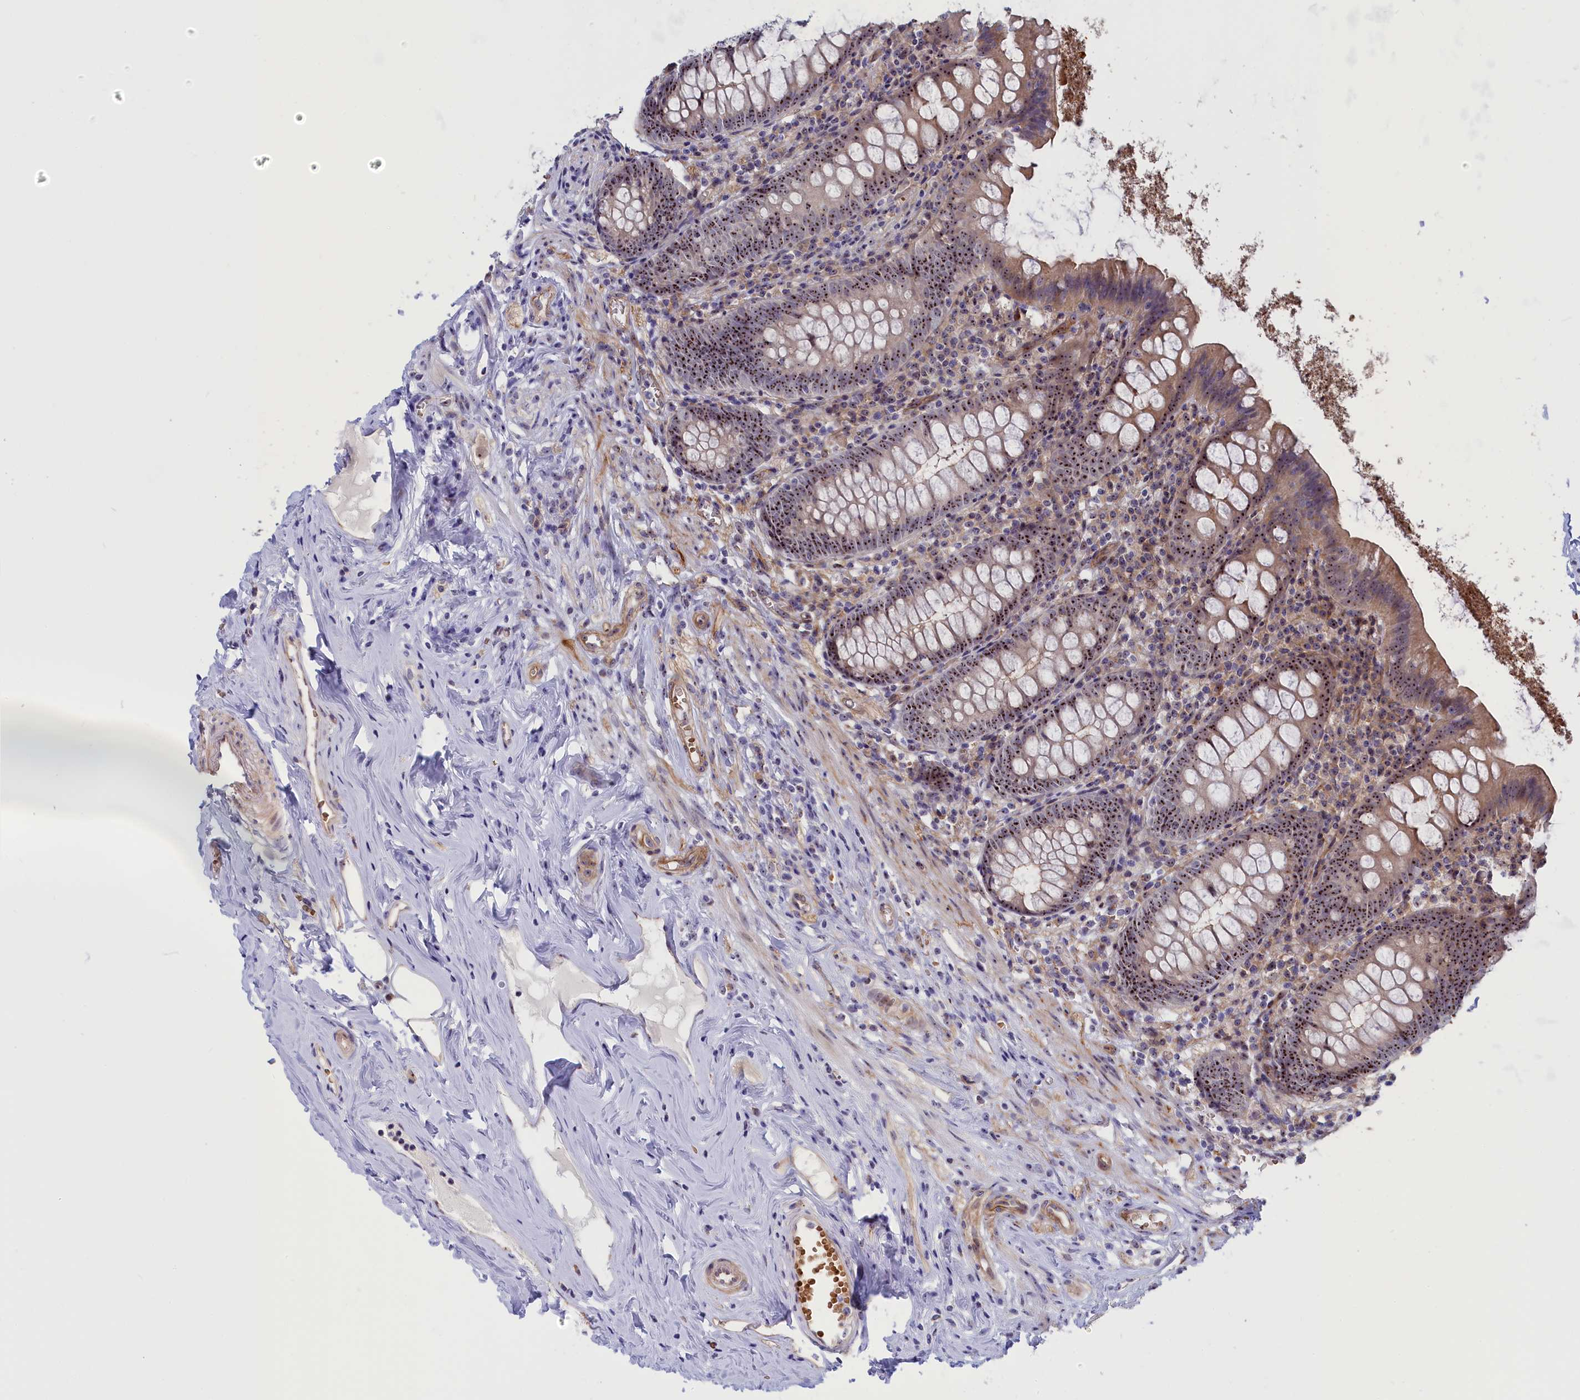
{"staining": {"intensity": "moderate", "quantity": ">75%", "location": "nuclear"}, "tissue": "appendix", "cell_type": "Glandular cells", "image_type": "normal", "snomed": [{"axis": "morphology", "description": "Normal tissue, NOS"}, {"axis": "topography", "description": "Appendix"}], "caption": "Glandular cells exhibit medium levels of moderate nuclear staining in about >75% of cells in normal human appendix. (Brightfield microscopy of DAB IHC at high magnification).", "gene": "DBNDD1", "patient": {"sex": "female", "age": 51}}